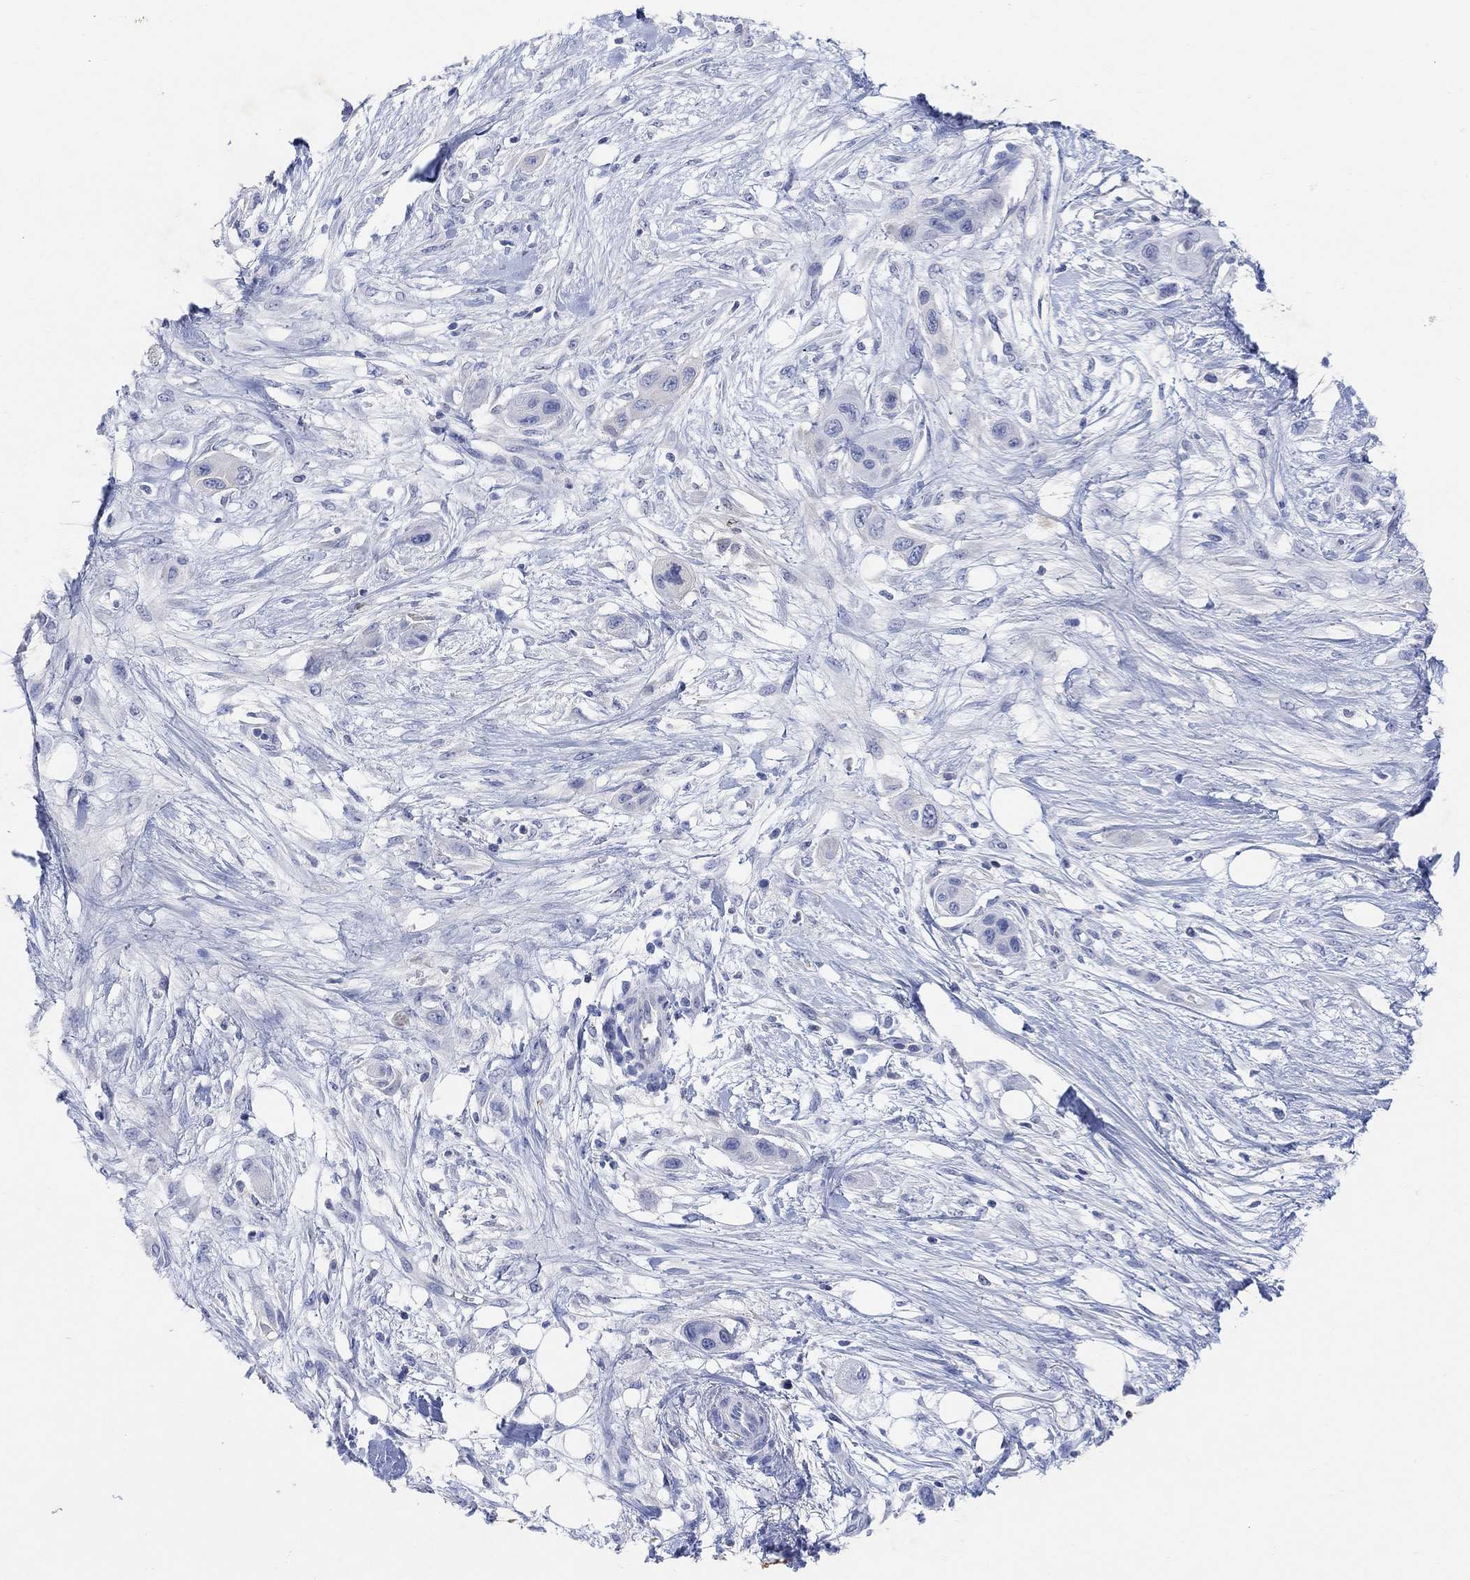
{"staining": {"intensity": "negative", "quantity": "none", "location": "none"}, "tissue": "skin cancer", "cell_type": "Tumor cells", "image_type": "cancer", "snomed": [{"axis": "morphology", "description": "Squamous cell carcinoma, NOS"}, {"axis": "topography", "description": "Skin"}], "caption": "This is a image of IHC staining of squamous cell carcinoma (skin), which shows no staining in tumor cells. (Immunohistochemistry, brightfield microscopy, high magnification).", "gene": "TYR", "patient": {"sex": "male", "age": 79}}